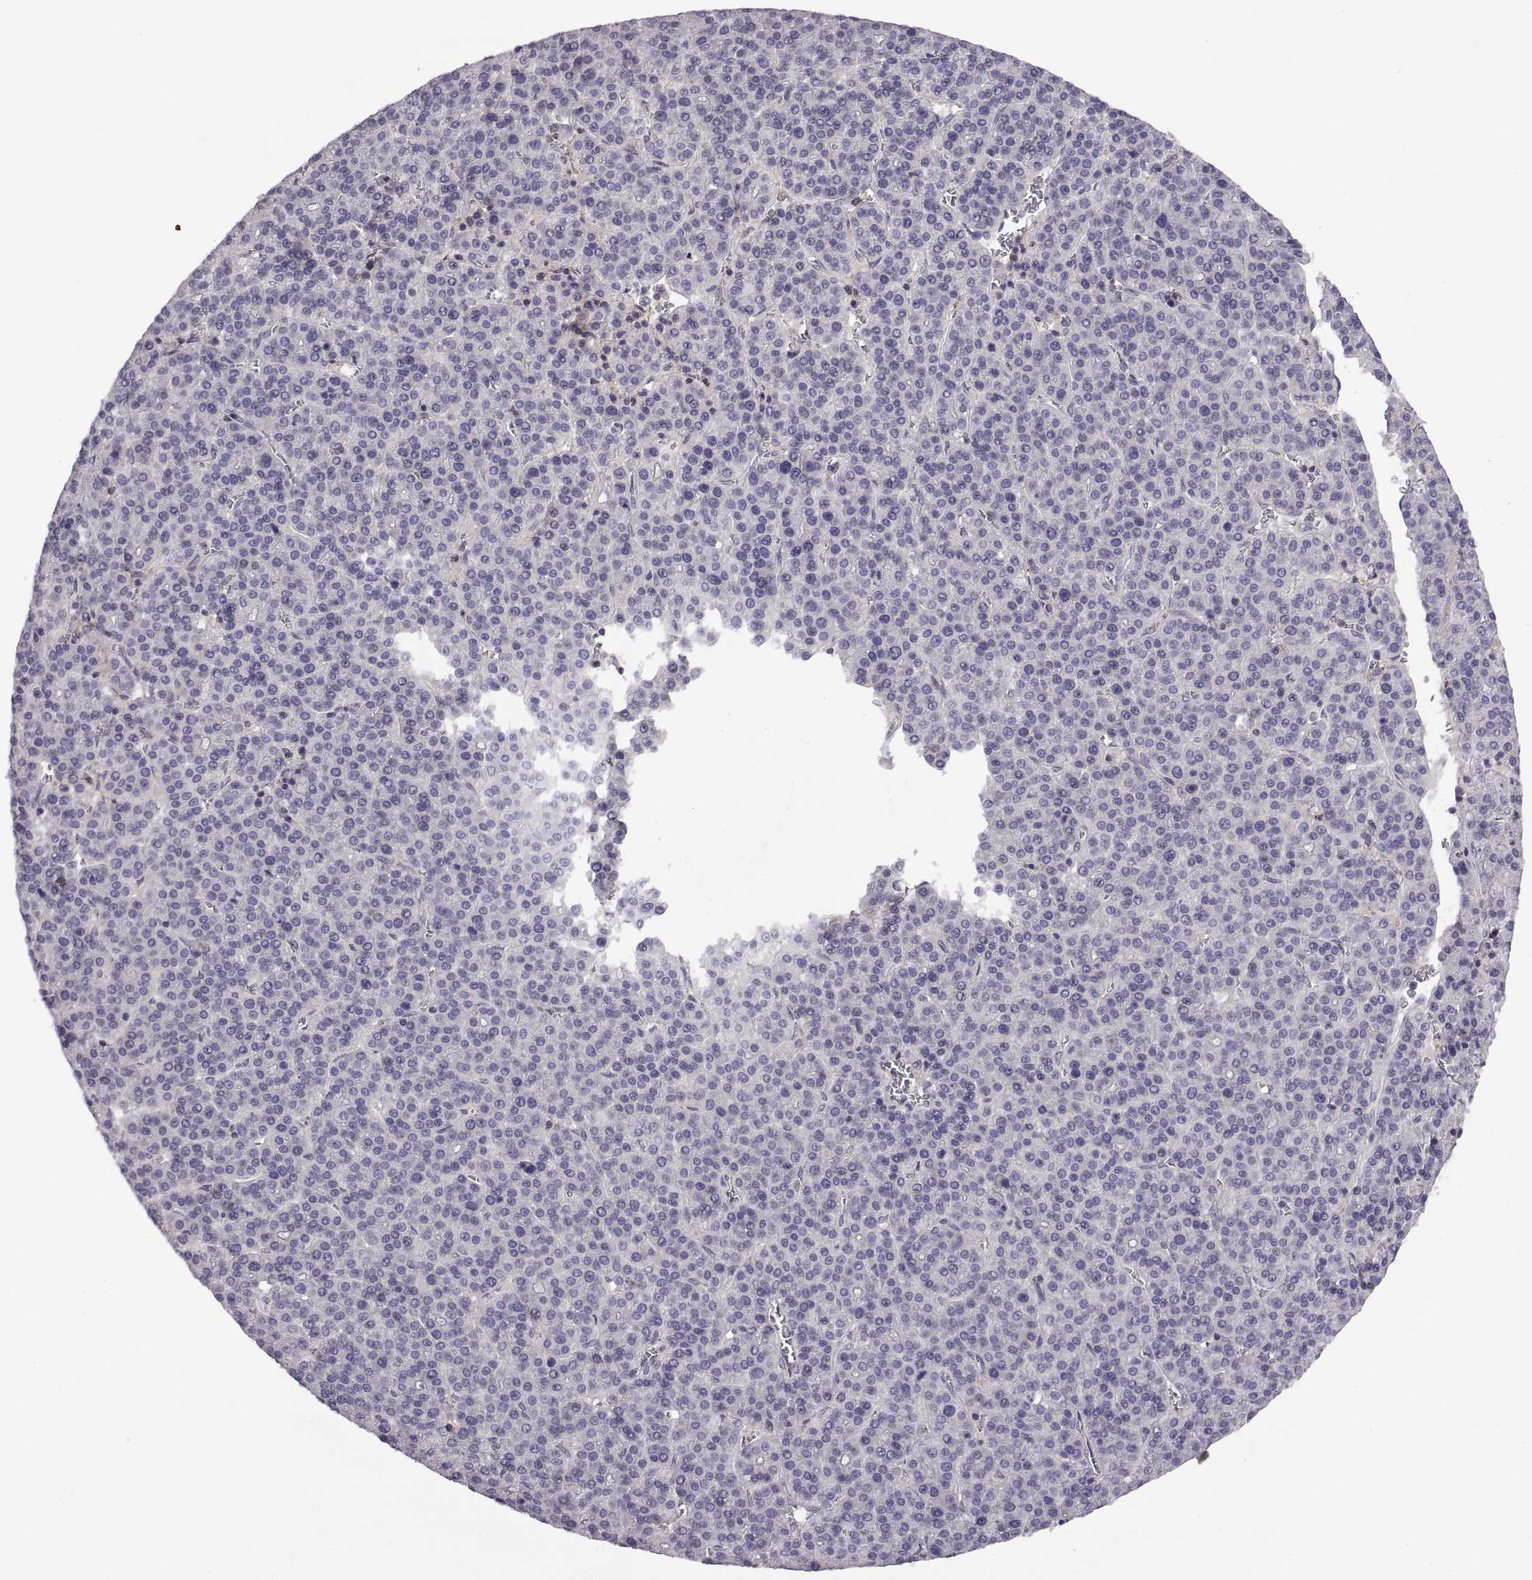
{"staining": {"intensity": "negative", "quantity": "none", "location": "none"}, "tissue": "liver cancer", "cell_type": "Tumor cells", "image_type": "cancer", "snomed": [{"axis": "morphology", "description": "Carcinoma, Hepatocellular, NOS"}, {"axis": "topography", "description": "Liver"}], "caption": "Human liver cancer stained for a protein using IHC demonstrates no expression in tumor cells.", "gene": "NMNAT2", "patient": {"sex": "female", "age": 58}}